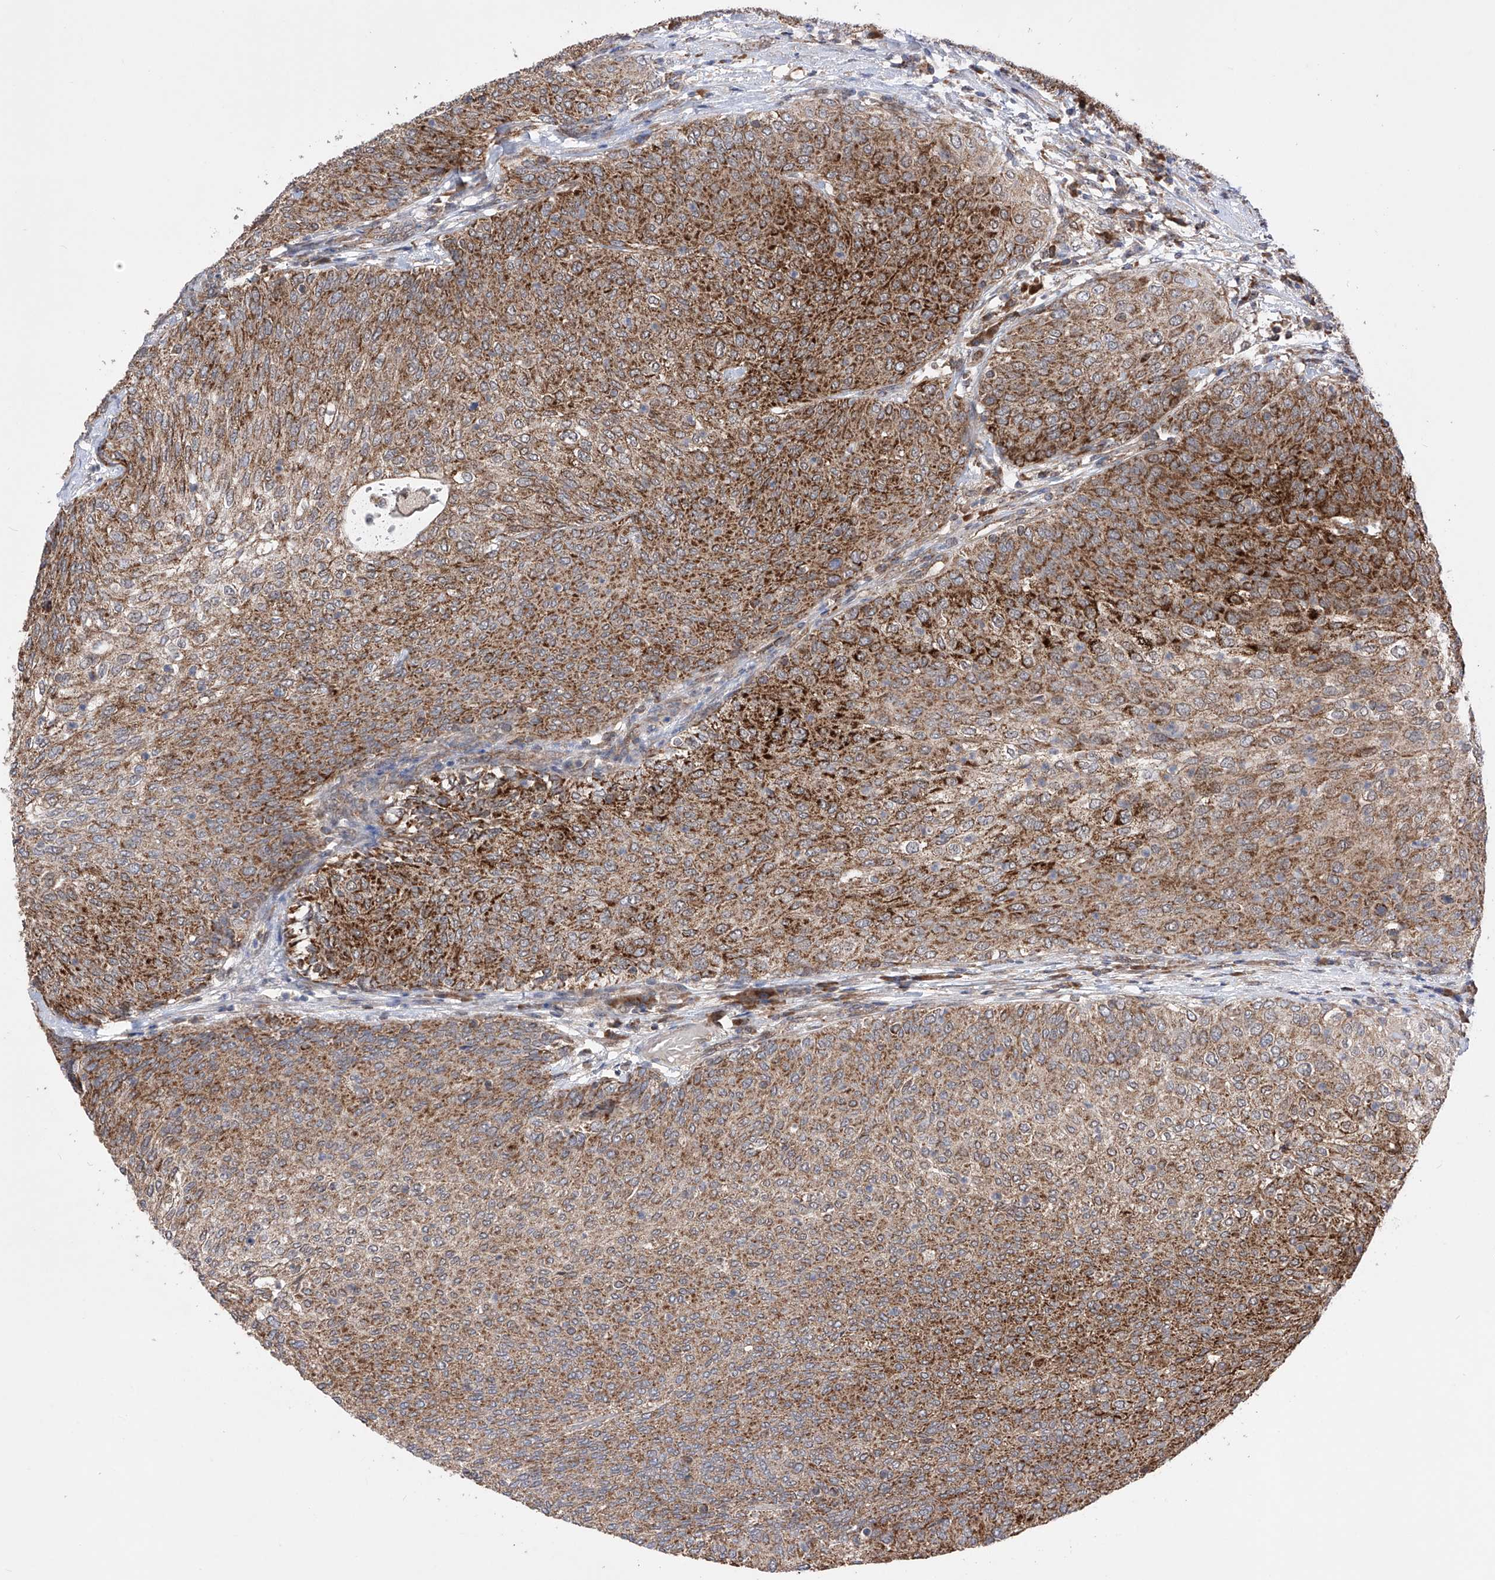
{"staining": {"intensity": "strong", "quantity": ">75%", "location": "cytoplasmic/membranous"}, "tissue": "urothelial cancer", "cell_type": "Tumor cells", "image_type": "cancer", "snomed": [{"axis": "morphology", "description": "Urothelial carcinoma, Low grade"}, {"axis": "topography", "description": "Urinary bladder"}], "caption": "Human urothelial cancer stained for a protein (brown) exhibits strong cytoplasmic/membranous positive staining in about >75% of tumor cells.", "gene": "SDHAF4", "patient": {"sex": "female", "age": 79}}